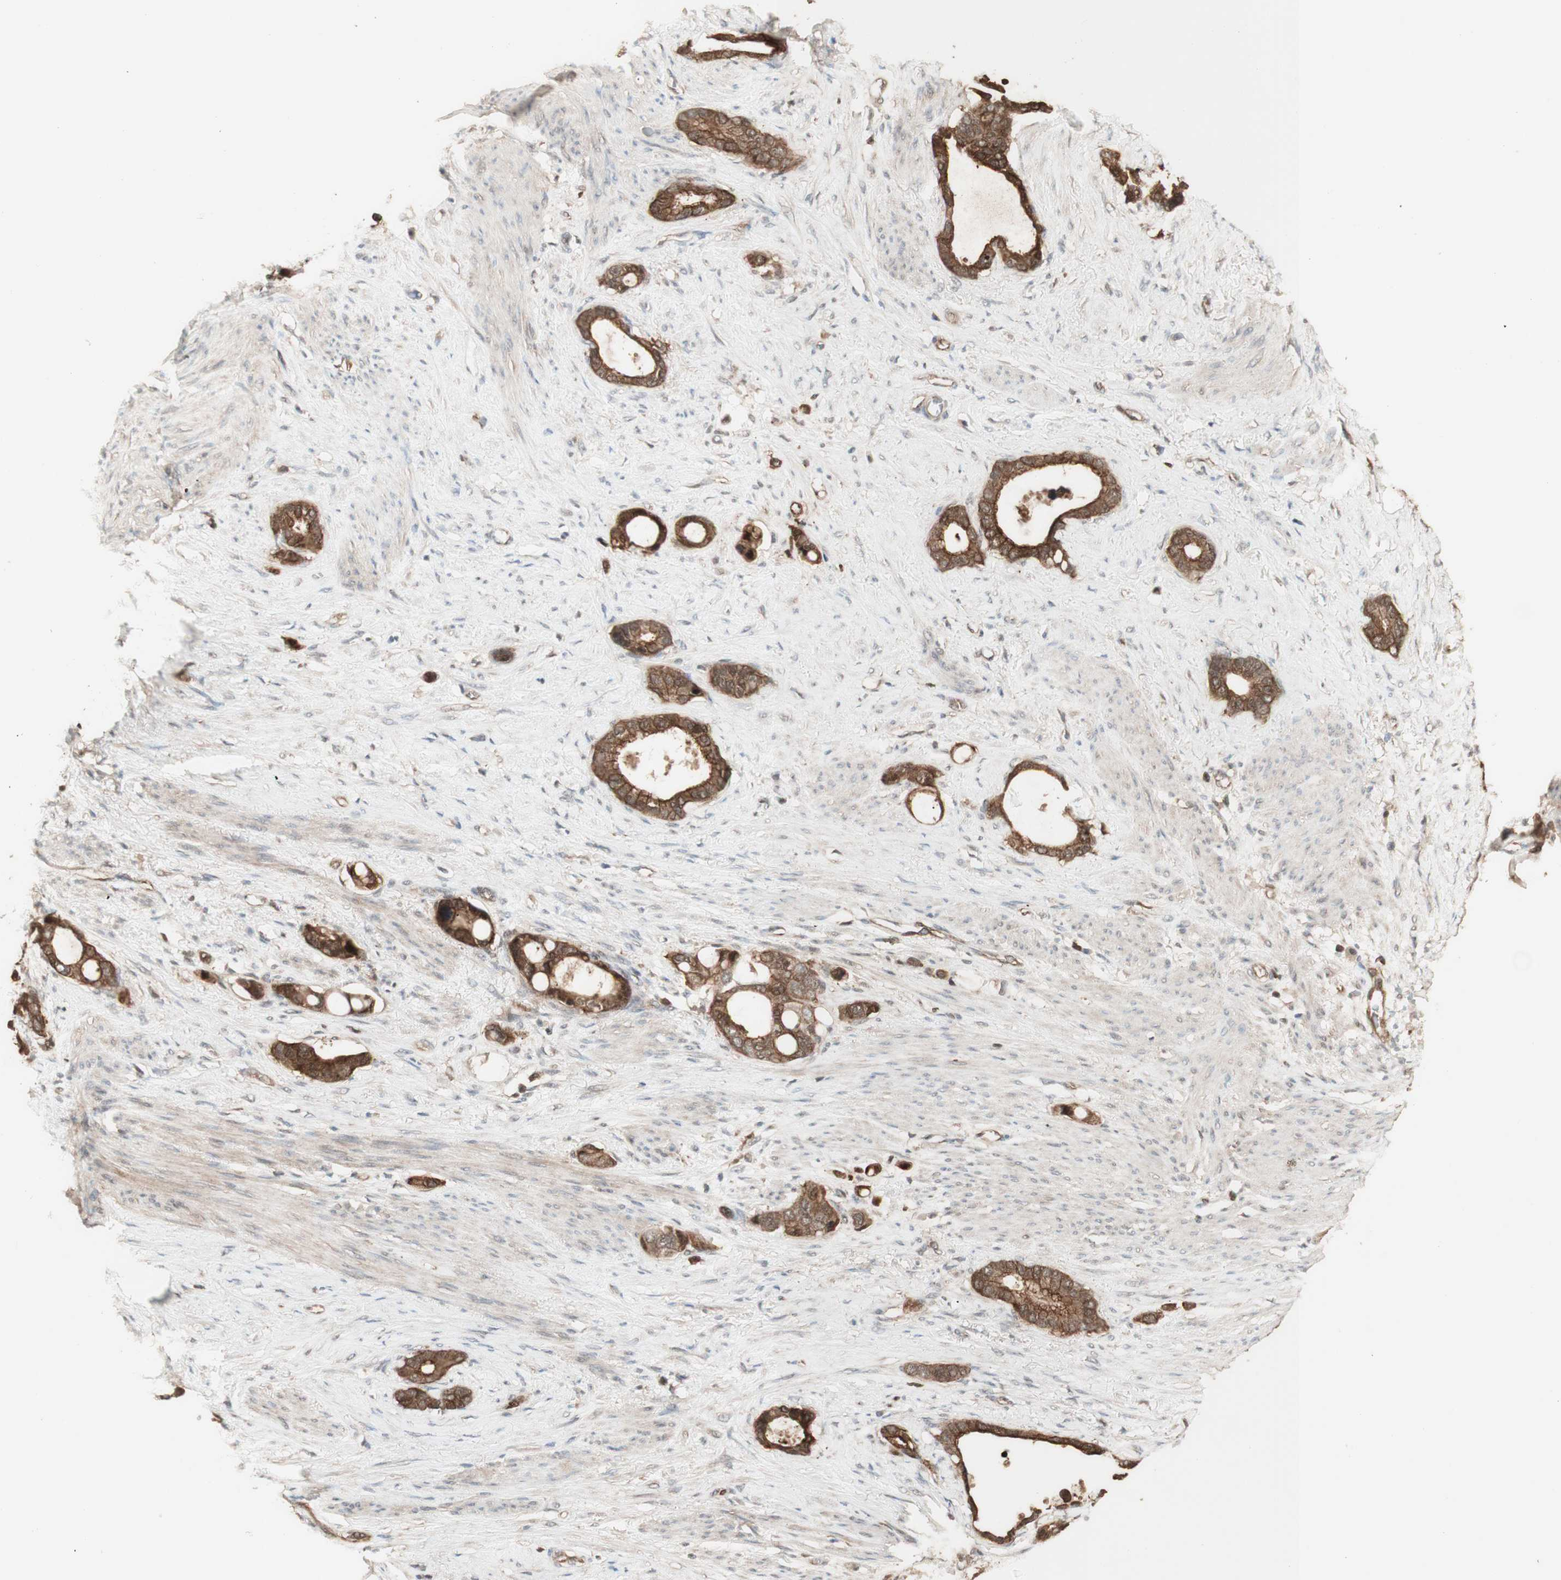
{"staining": {"intensity": "moderate", "quantity": ">75%", "location": "cytoplasmic/membranous"}, "tissue": "stomach cancer", "cell_type": "Tumor cells", "image_type": "cancer", "snomed": [{"axis": "morphology", "description": "Adenocarcinoma, NOS"}, {"axis": "topography", "description": "Stomach"}], "caption": "DAB (3,3'-diaminobenzidine) immunohistochemical staining of human stomach cancer (adenocarcinoma) displays moderate cytoplasmic/membranous protein positivity in about >75% of tumor cells.", "gene": "YWHAB", "patient": {"sex": "female", "age": 75}}